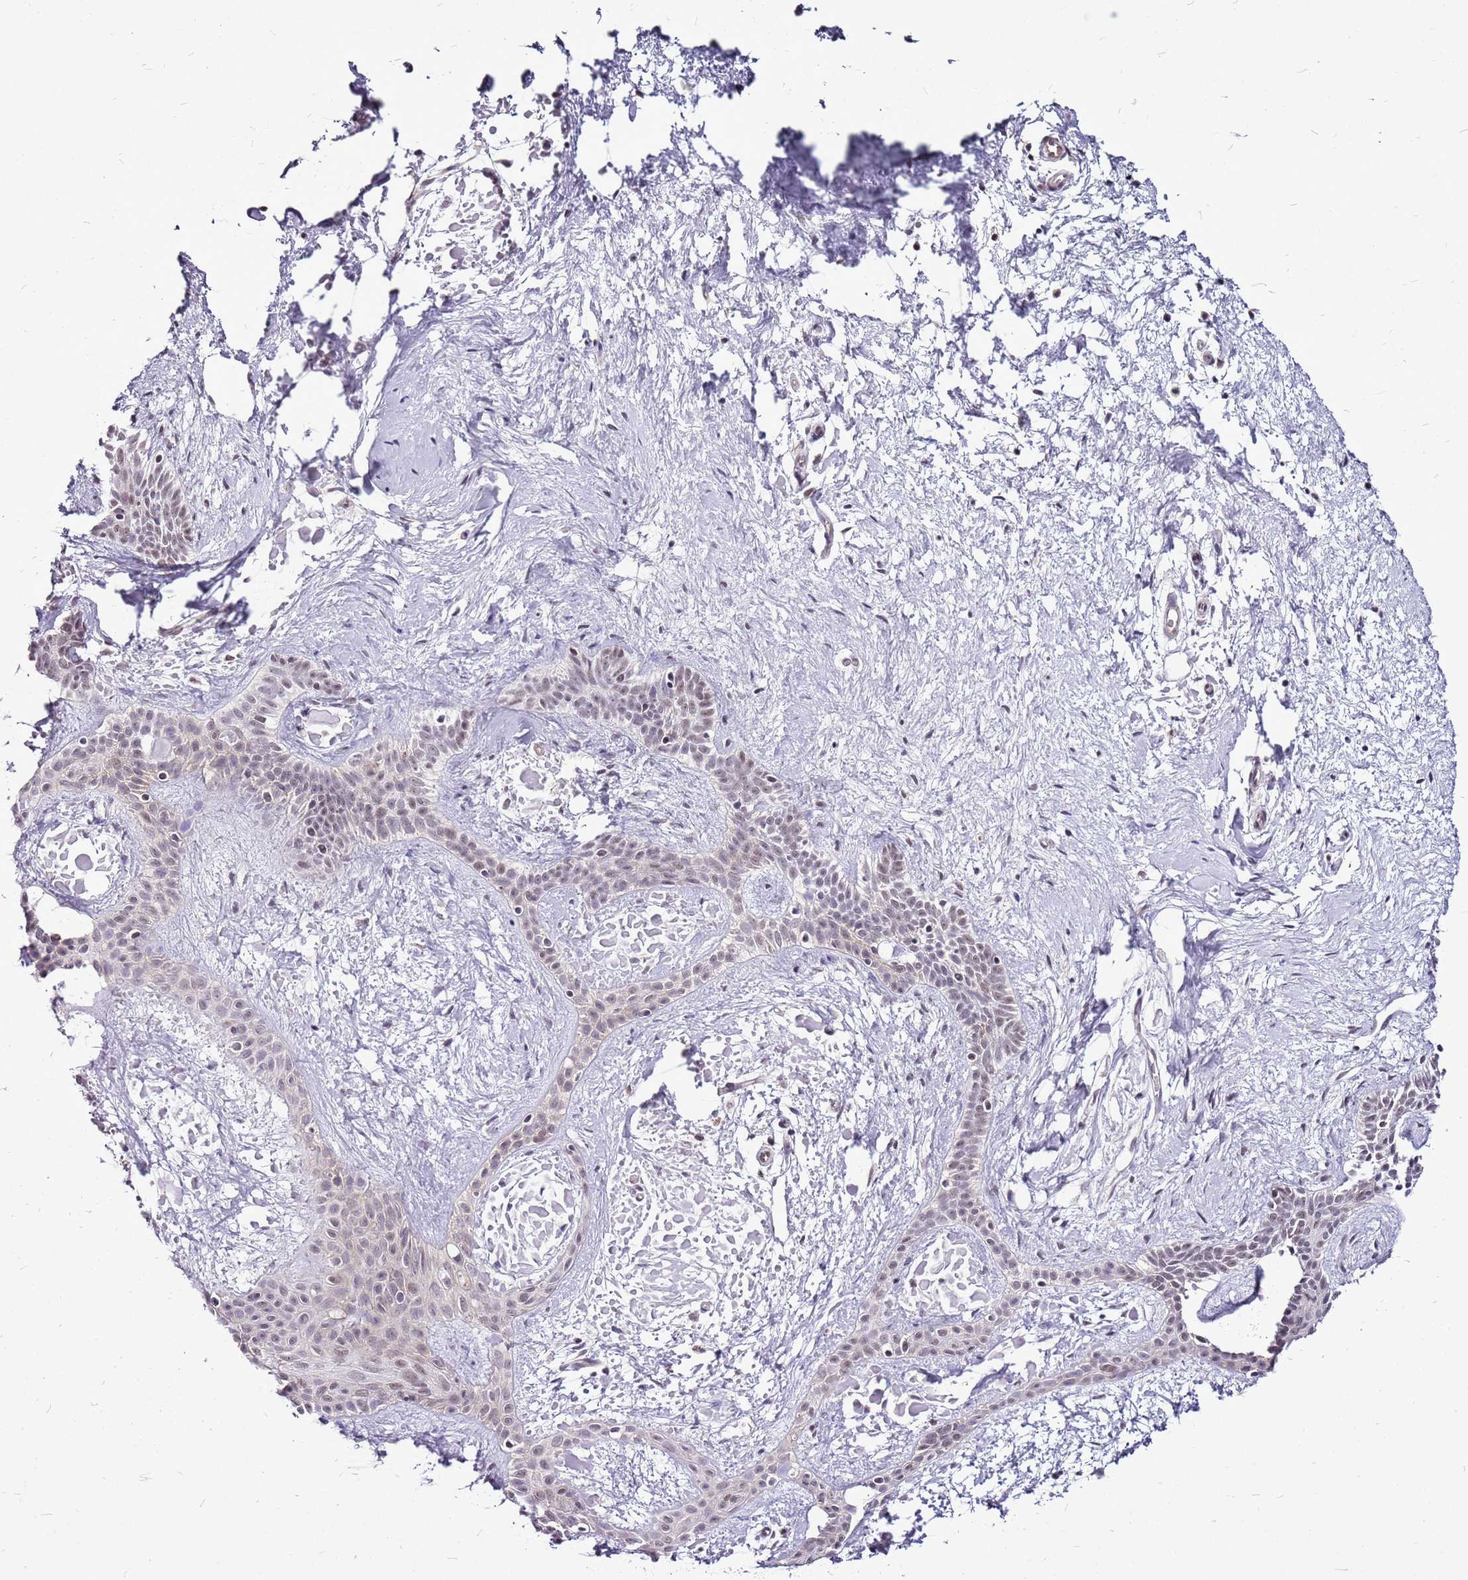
{"staining": {"intensity": "weak", "quantity": "<25%", "location": "nuclear"}, "tissue": "skin cancer", "cell_type": "Tumor cells", "image_type": "cancer", "snomed": [{"axis": "morphology", "description": "Basal cell carcinoma"}, {"axis": "topography", "description": "Skin"}], "caption": "High power microscopy histopathology image of an IHC micrograph of skin cancer (basal cell carcinoma), revealing no significant expression in tumor cells.", "gene": "CCDC166", "patient": {"sex": "male", "age": 78}}